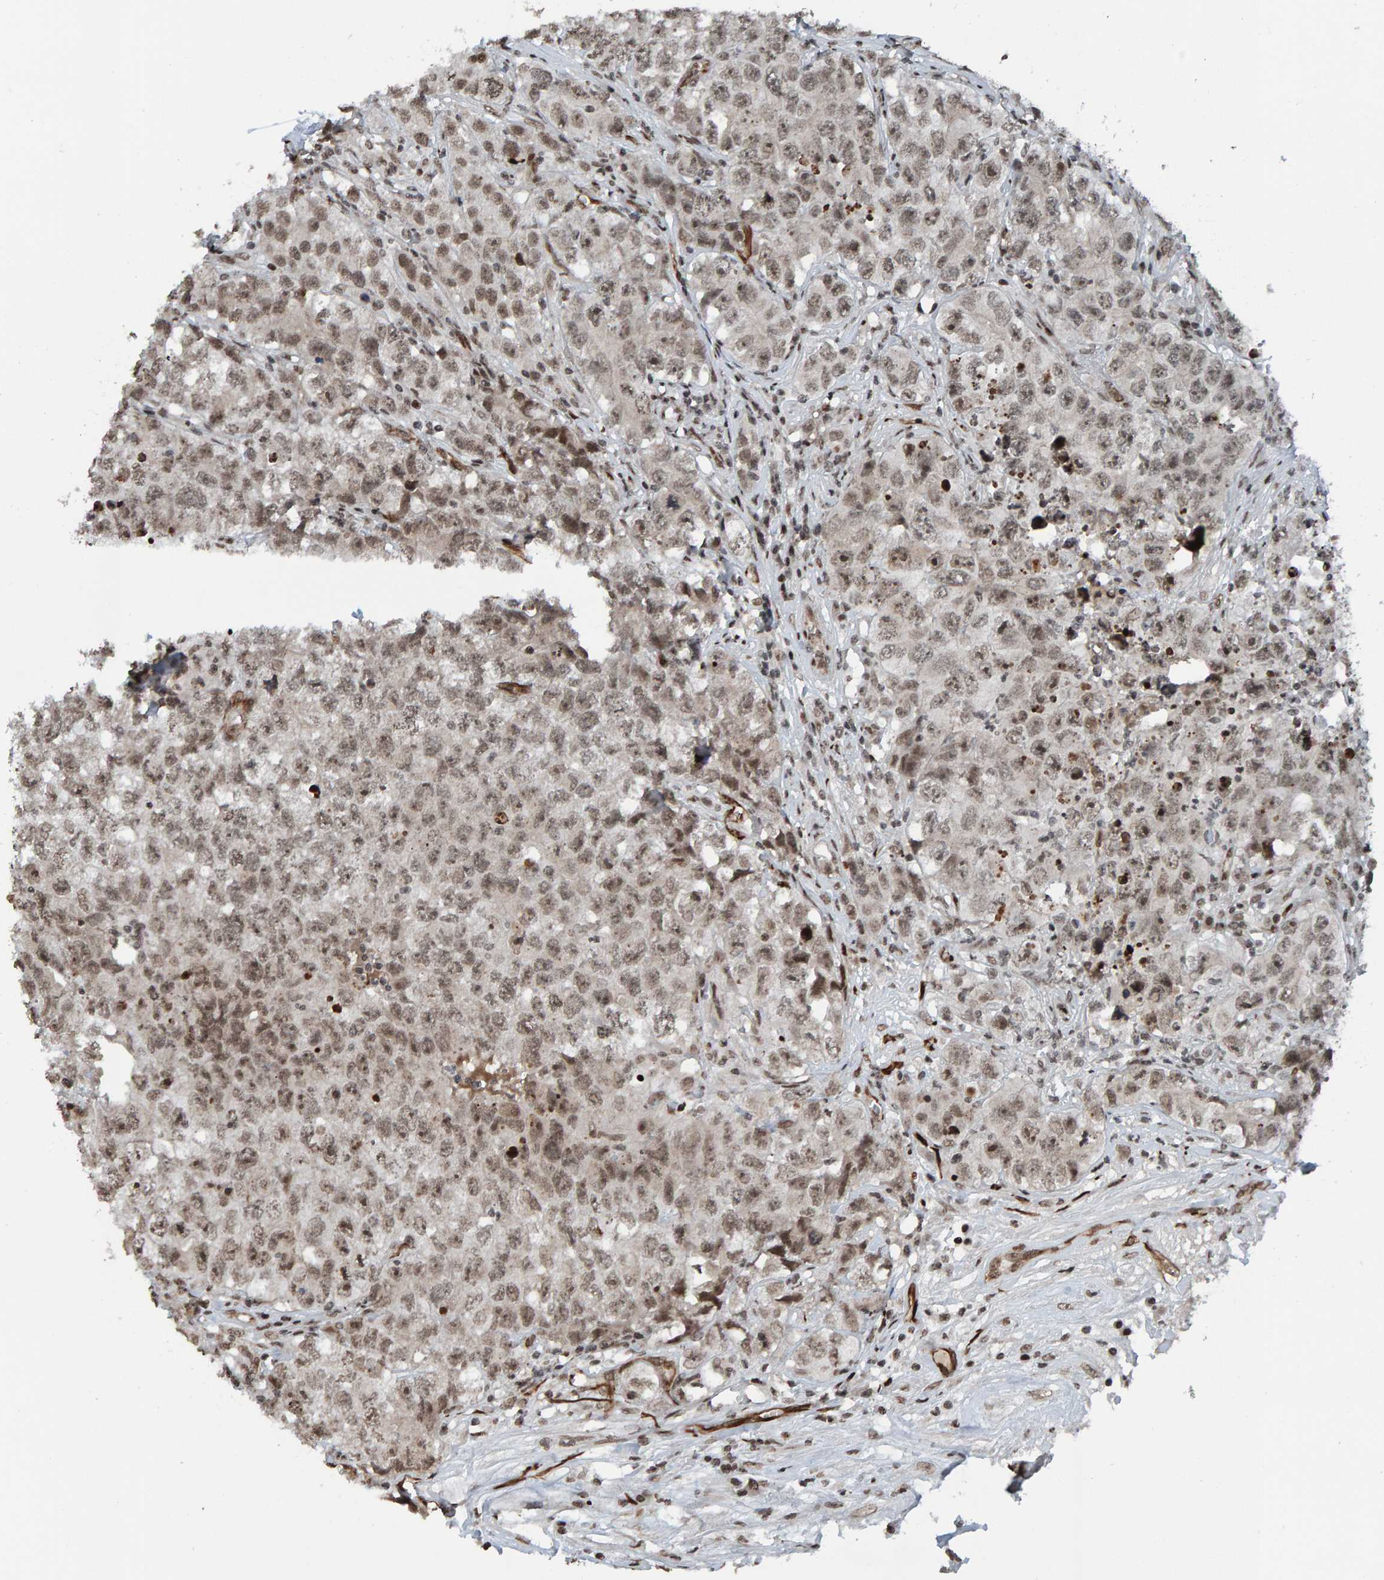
{"staining": {"intensity": "weak", "quantity": ">75%", "location": "nuclear"}, "tissue": "testis cancer", "cell_type": "Tumor cells", "image_type": "cancer", "snomed": [{"axis": "morphology", "description": "Seminoma, NOS"}, {"axis": "morphology", "description": "Carcinoma, Embryonal, NOS"}, {"axis": "topography", "description": "Testis"}], "caption": "Testis cancer (seminoma) stained with immunohistochemistry (IHC) shows weak nuclear positivity in approximately >75% of tumor cells. (DAB = brown stain, brightfield microscopy at high magnification).", "gene": "ZNF366", "patient": {"sex": "male", "age": 43}}